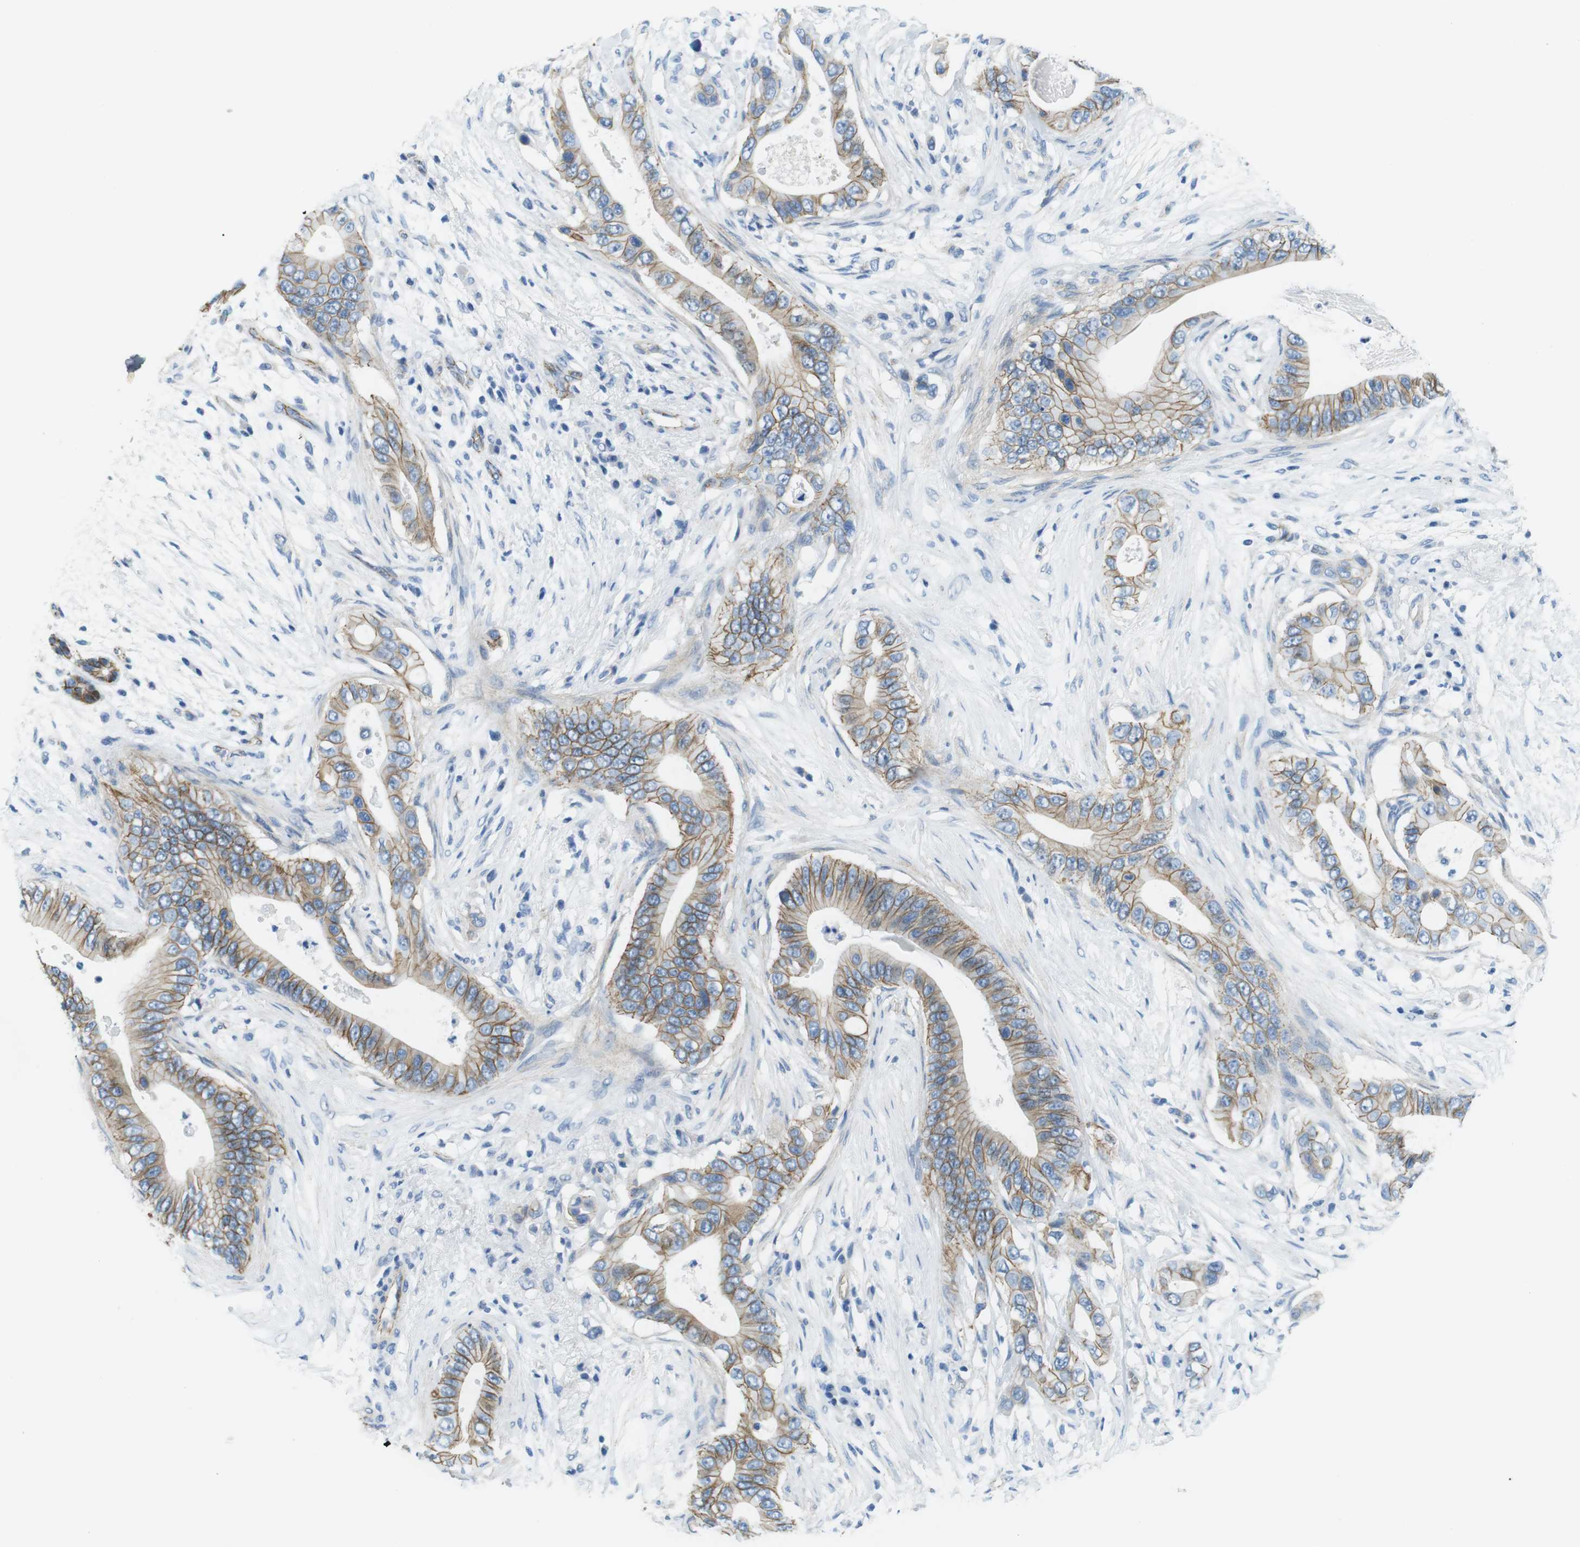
{"staining": {"intensity": "moderate", "quantity": ">75%", "location": "cytoplasmic/membranous"}, "tissue": "pancreatic cancer", "cell_type": "Tumor cells", "image_type": "cancer", "snomed": [{"axis": "morphology", "description": "Adenocarcinoma, NOS"}, {"axis": "topography", "description": "Pancreas"}], "caption": "High-power microscopy captured an immunohistochemistry histopathology image of pancreatic cancer (adenocarcinoma), revealing moderate cytoplasmic/membranous expression in about >75% of tumor cells.", "gene": "SLC6A6", "patient": {"sex": "male", "age": 77}}